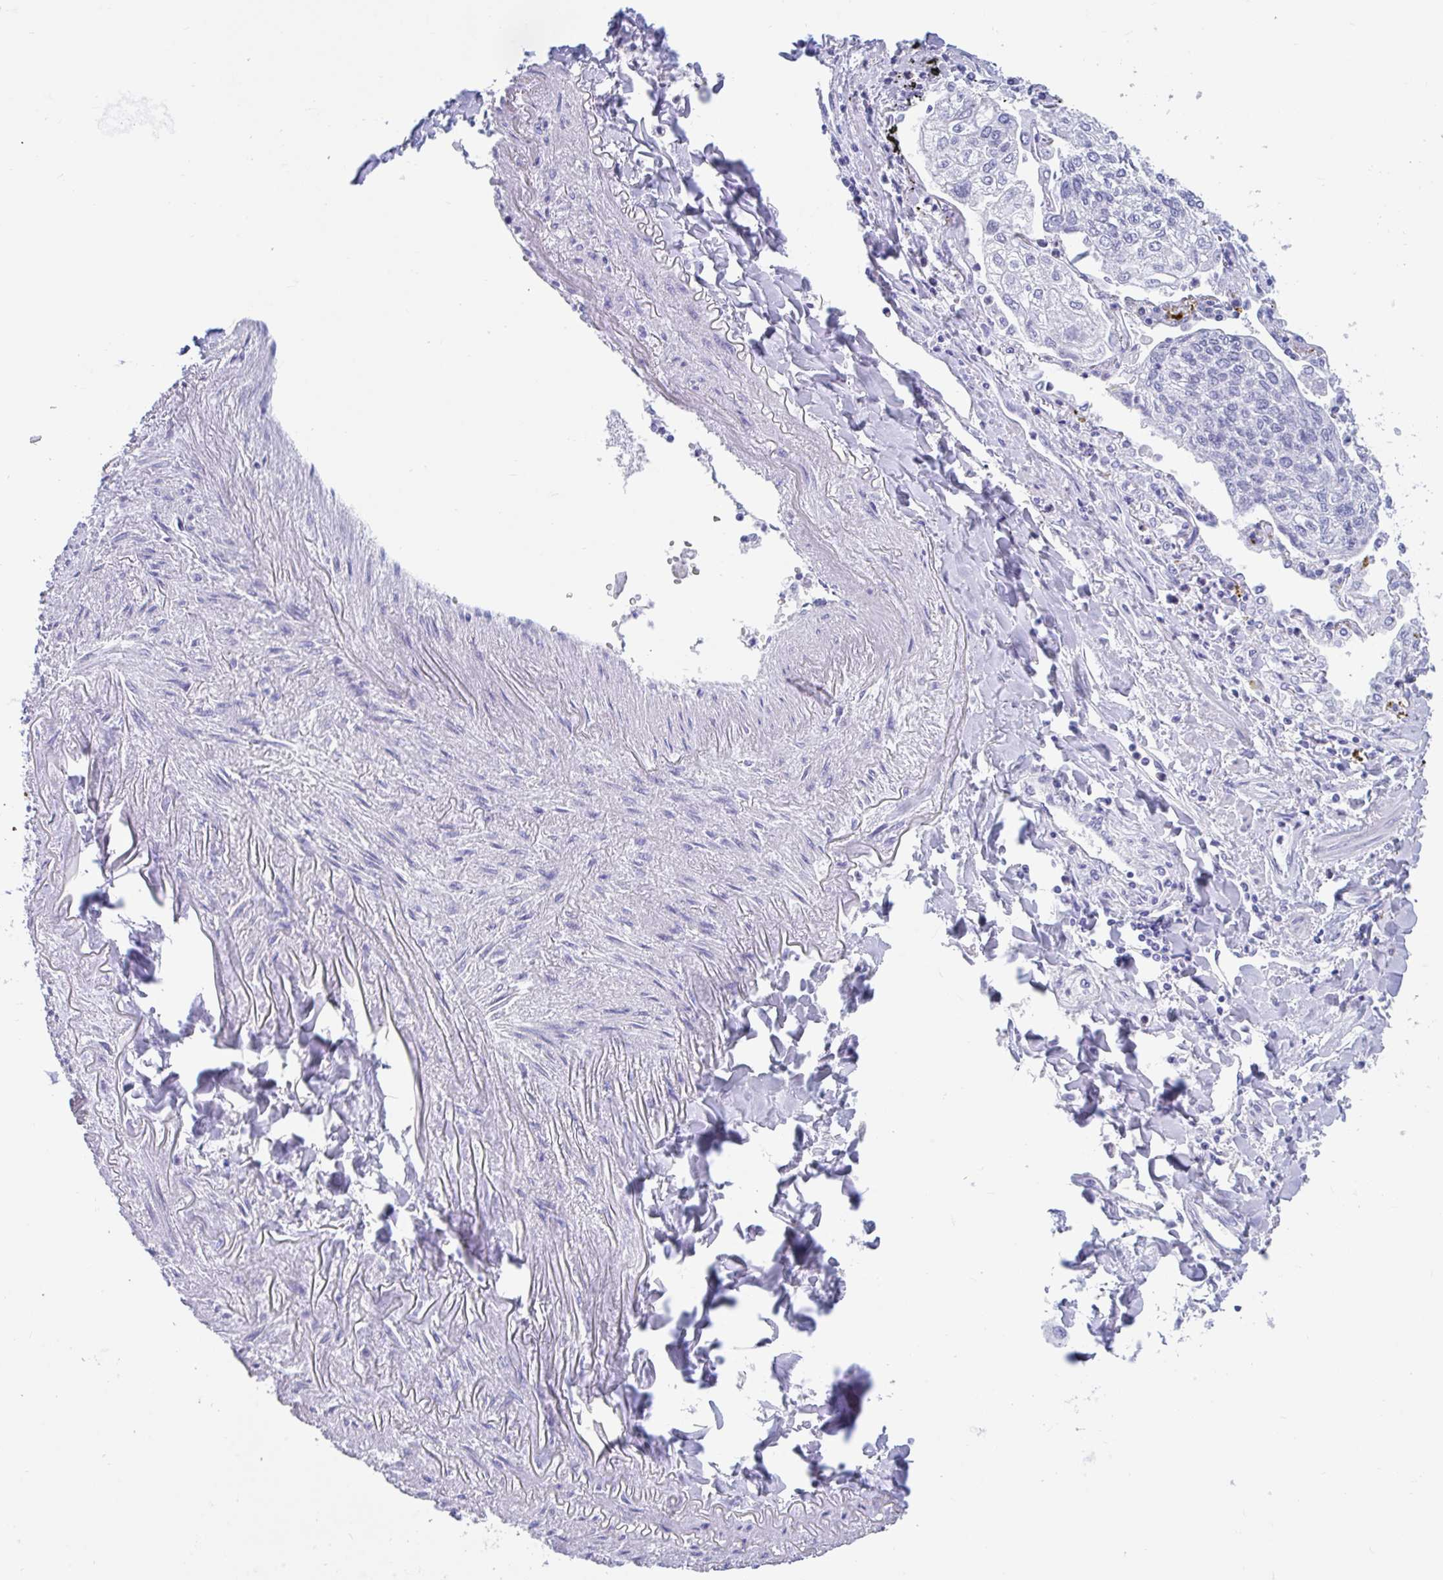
{"staining": {"intensity": "negative", "quantity": "none", "location": "none"}, "tissue": "lung cancer", "cell_type": "Tumor cells", "image_type": "cancer", "snomed": [{"axis": "morphology", "description": "Squamous cell carcinoma, NOS"}, {"axis": "topography", "description": "Lung"}], "caption": "A histopathology image of lung cancer (squamous cell carcinoma) stained for a protein demonstrates no brown staining in tumor cells.", "gene": "TTC30B", "patient": {"sex": "male", "age": 74}}